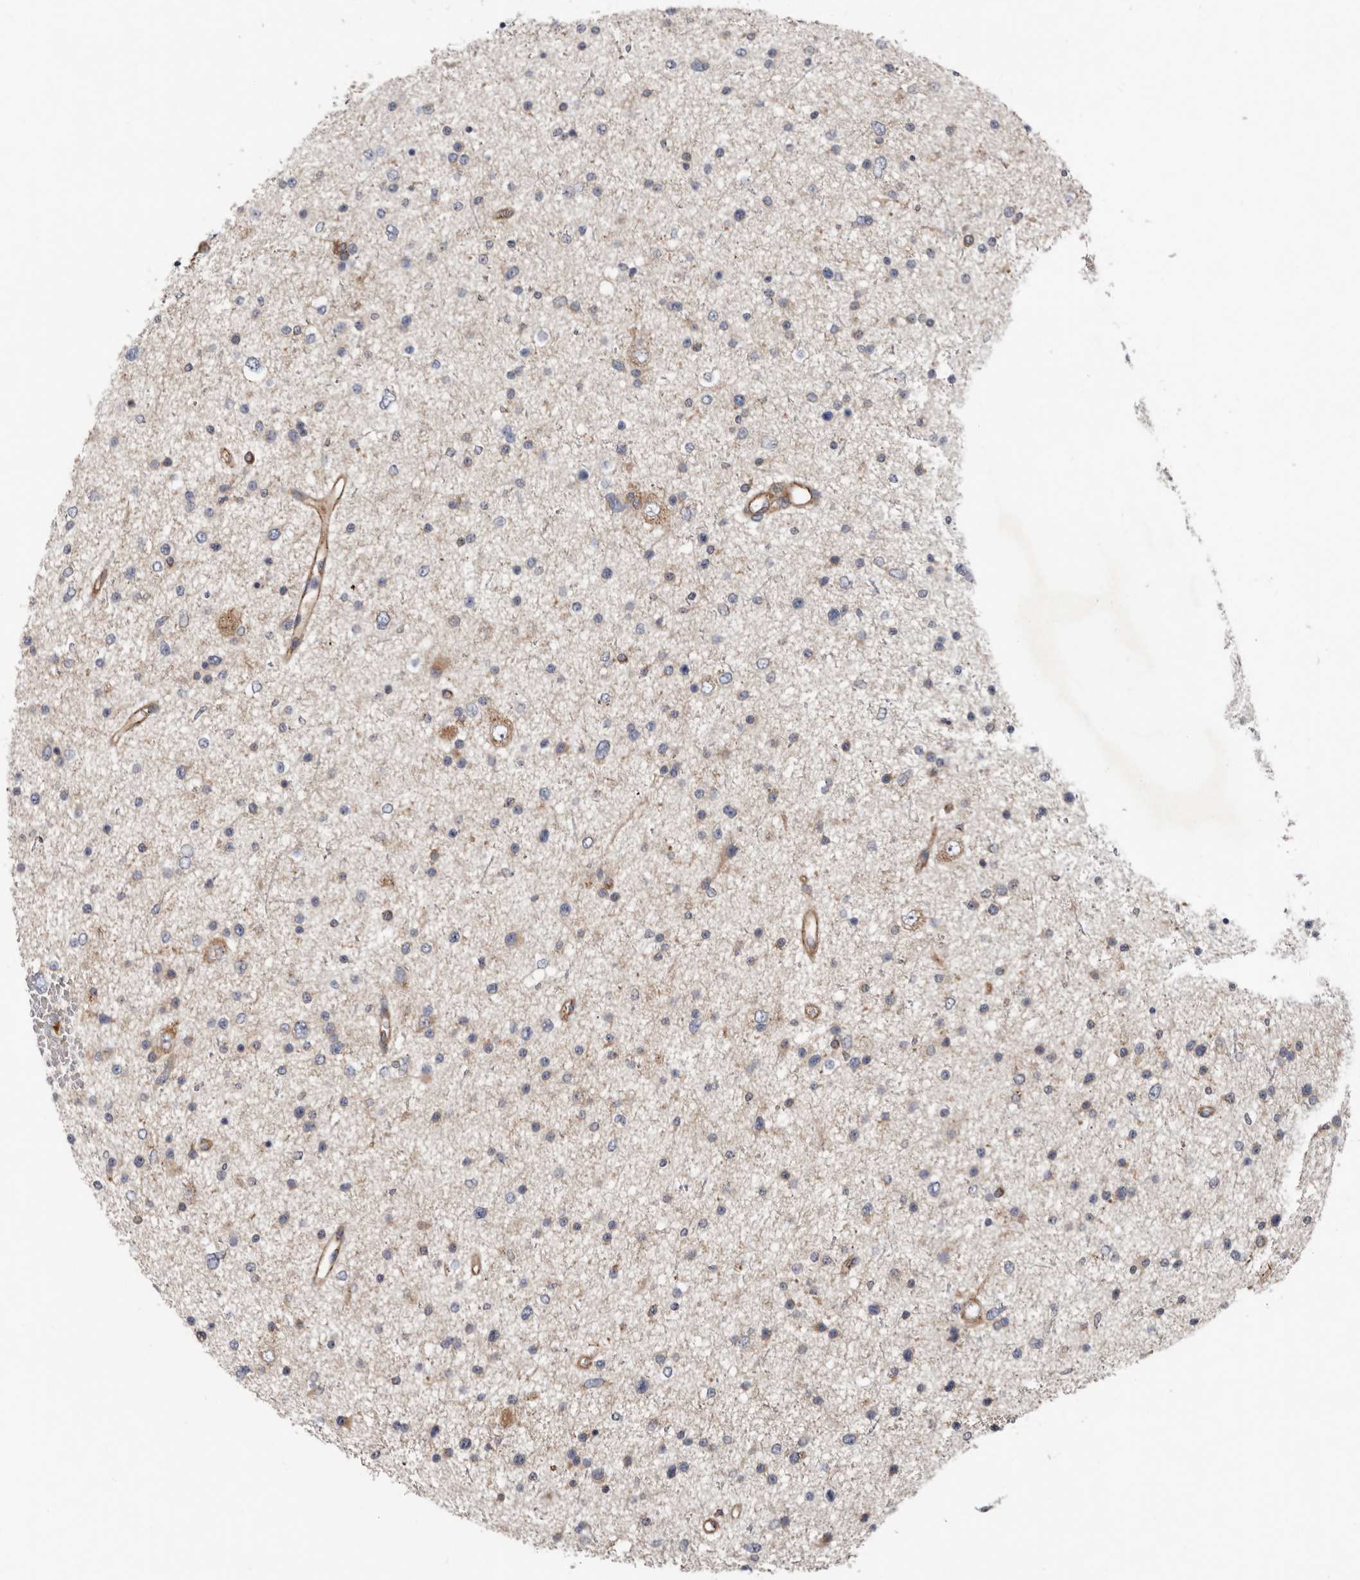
{"staining": {"intensity": "negative", "quantity": "none", "location": "none"}, "tissue": "glioma", "cell_type": "Tumor cells", "image_type": "cancer", "snomed": [{"axis": "morphology", "description": "Glioma, malignant, Low grade"}, {"axis": "topography", "description": "Brain"}], "caption": "Tumor cells show no significant protein positivity in low-grade glioma (malignant).", "gene": "LUZP1", "patient": {"sex": "female", "age": 37}}